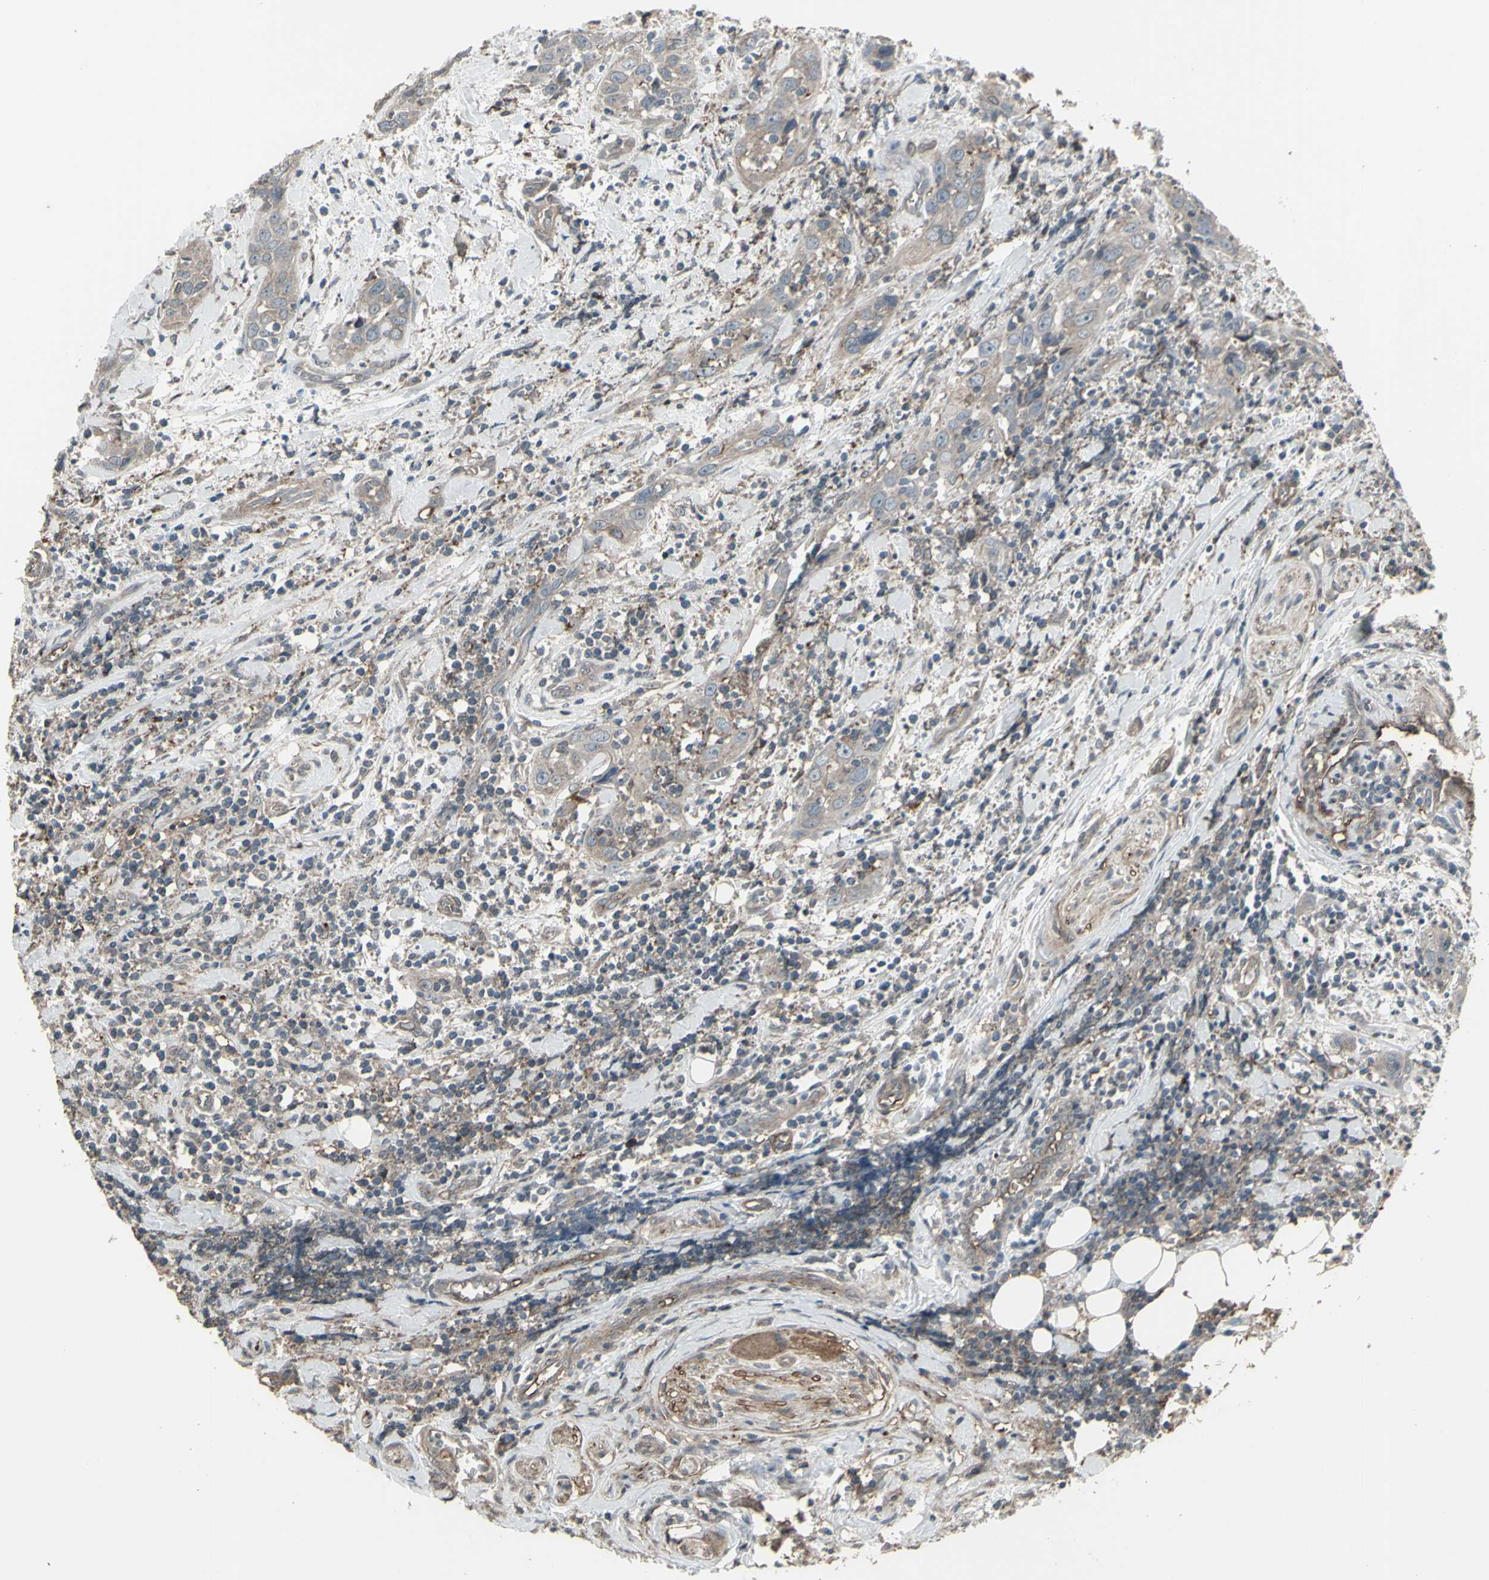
{"staining": {"intensity": "weak", "quantity": ">75%", "location": "cytoplasmic/membranous"}, "tissue": "head and neck cancer", "cell_type": "Tumor cells", "image_type": "cancer", "snomed": [{"axis": "morphology", "description": "Squamous cell carcinoma, NOS"}, {"axis": "topography", "description": "Oral tissue"}, {"axis": "topography", "description": "Head-Neck"}], "caption": "This photomicrograph displays immunohistochemistry staining of head and neck squamous cell carcinoma, with low weak cytoplasmic/membranous positivity in about >75% of tumor cells.", "gene": "SMO", "patient": {"sex": "female", "age": 50}}